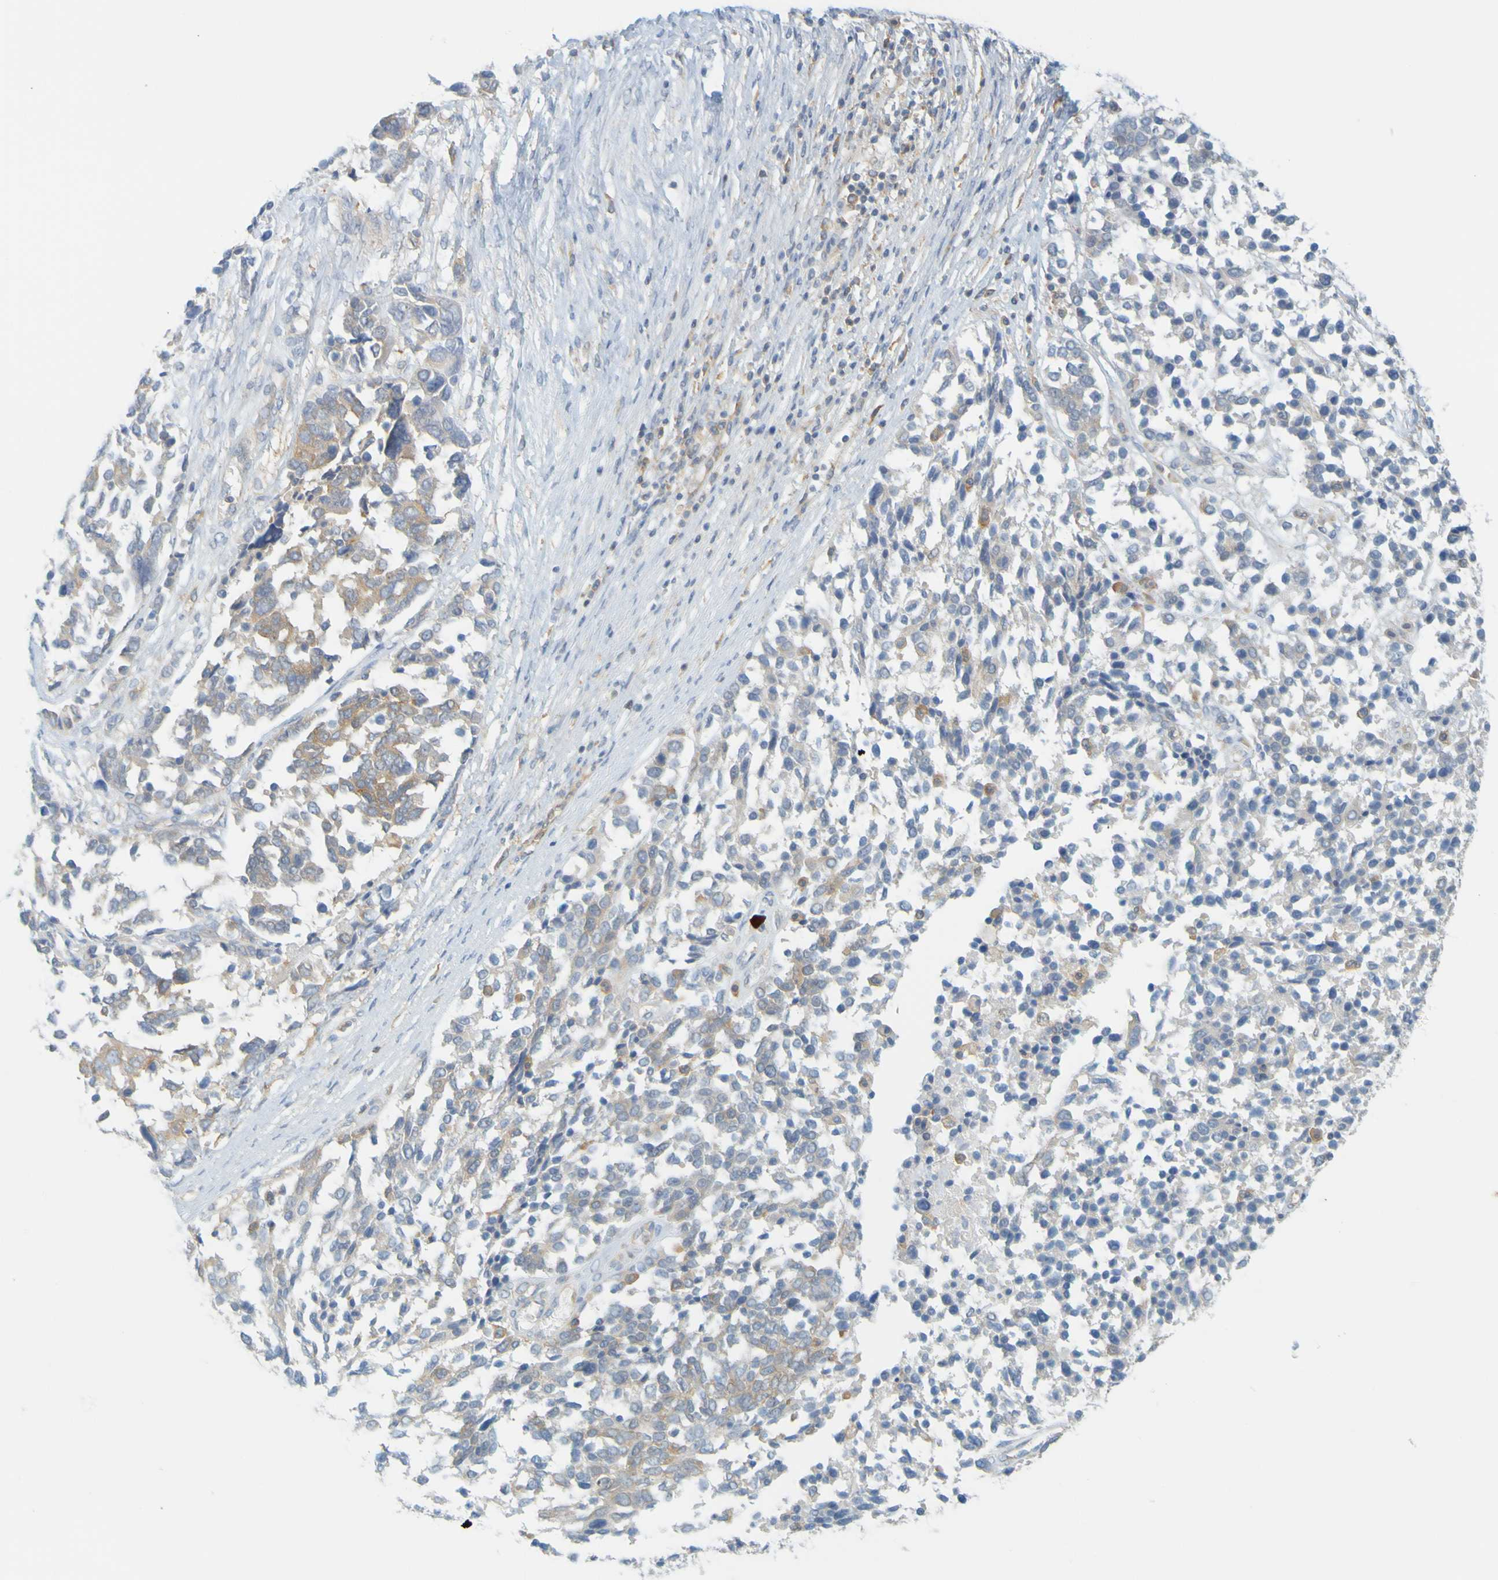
{"staining": {"intensity": "moderate", "quantity": ">75%", "location": "cytoplasmic/membranous"}, "tissue": "ovarian cancer", "cell_type": "Tumor cells", "image_type": "cancer", "snomed": [{"axis": "morphology", "description": "Cystadenocarcinoma, serous, NOS"}, {"axis": "topography", "description": "Ovary"}], "caption": "DAB immunohistochemical staining of ovarian cancer reveals moderate cytoplasmic/membranous protein expression in about >75% of tumor cells.", "gene": "APPL1", "patient": {"sex": "female", "age": 44}}